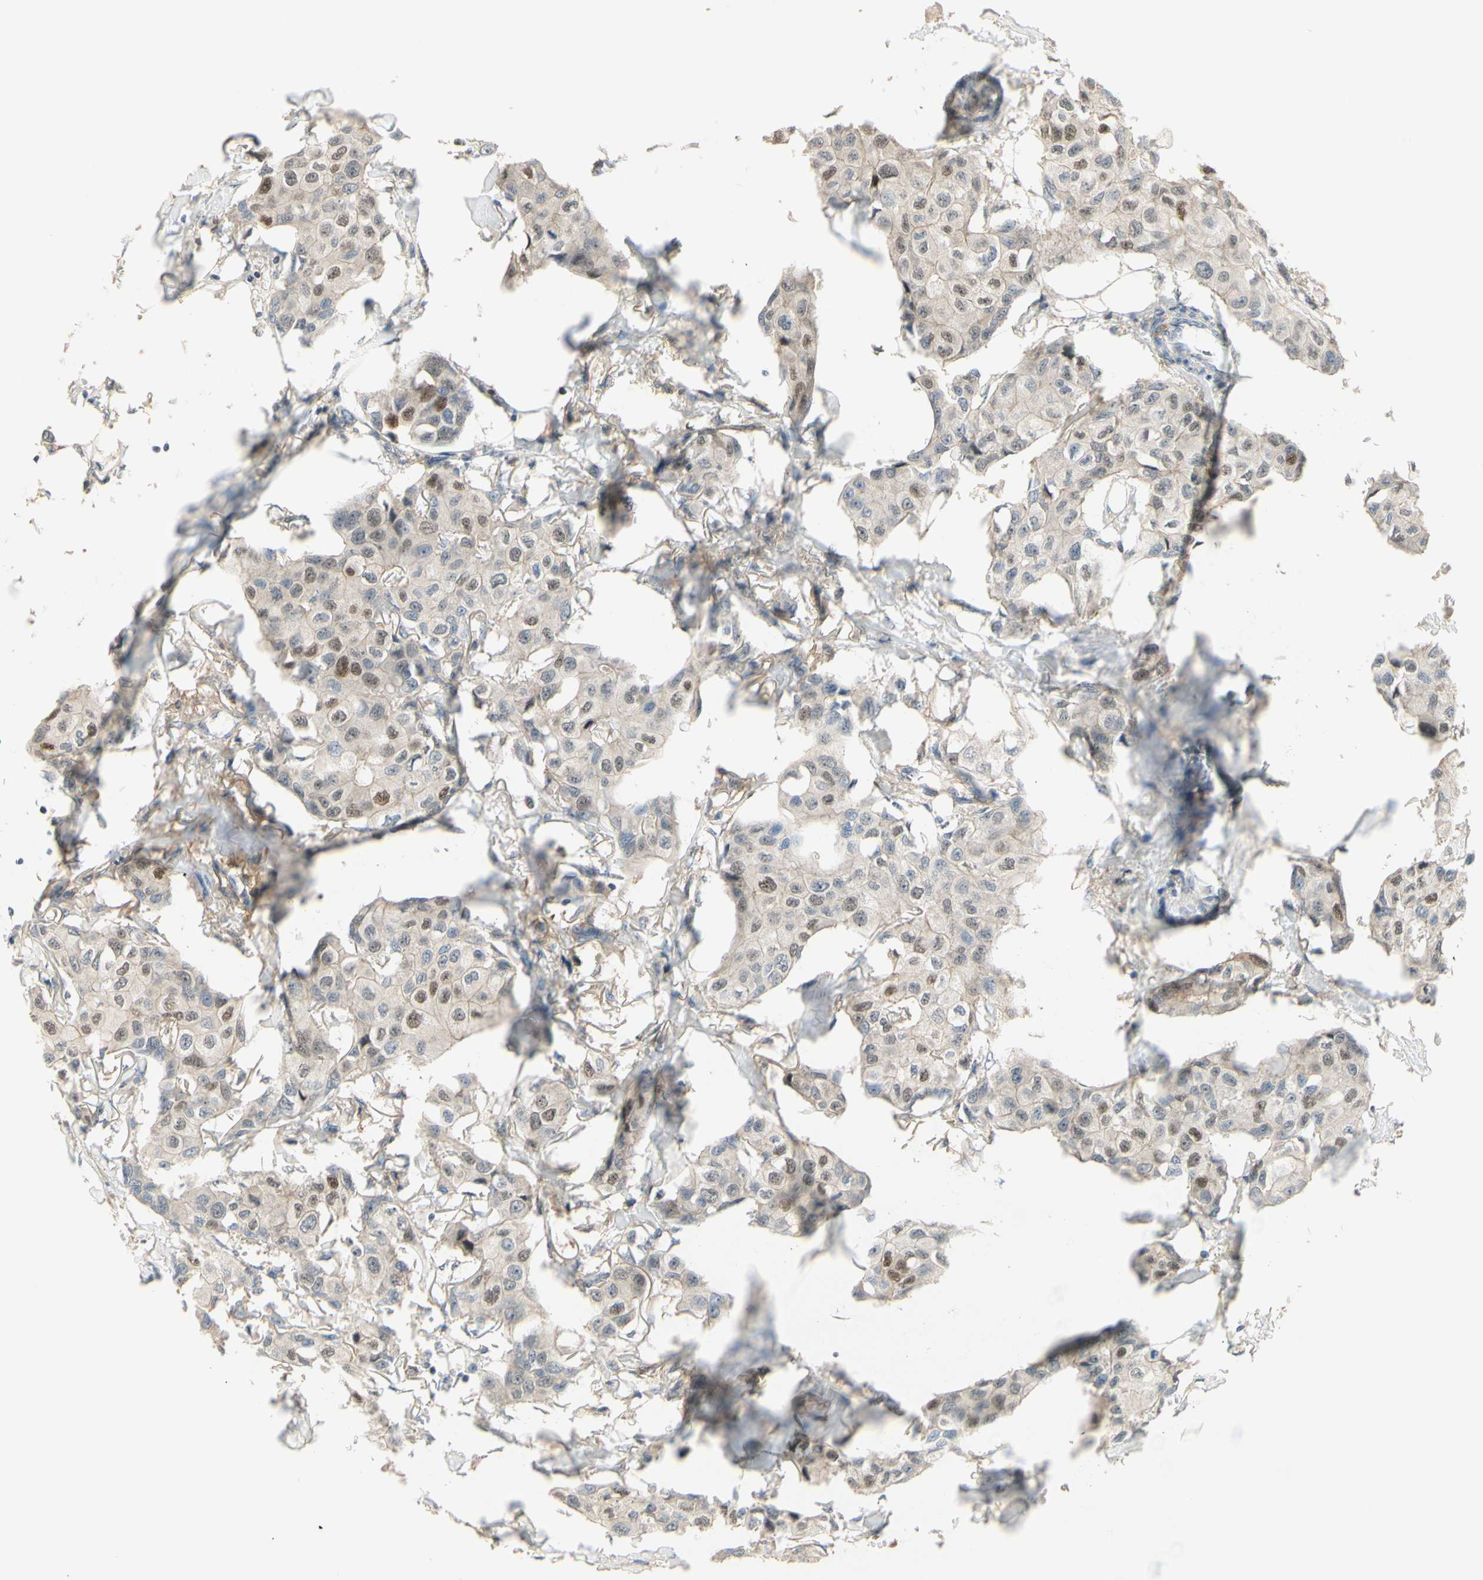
{"staining": {"intensity": "weak", "quantity": "25%-75%", "location": "cytoplasmic/membranous,nuclear"}, "tissue": "breast cancer", "cell_type": "Tumor cells", "image_type": "cancer", "snomed": [{"axis": "morphology", "description": "Duct carcinoma"}, {"axis": "topography", "description": "Breast"}], "caption": "Immunohistochemical staining of breast cancer reveals low levels of weak cytoplasmic/membranous and nuclear protein positivity in about 25%-75% of tumor cells. The staining was performed using DAB, with brown indicating positive protein expression. Nuclei are stained blue with hematoxylin.", "gene": "NFYA", "patient": {"sex": "female", "age": 80}}